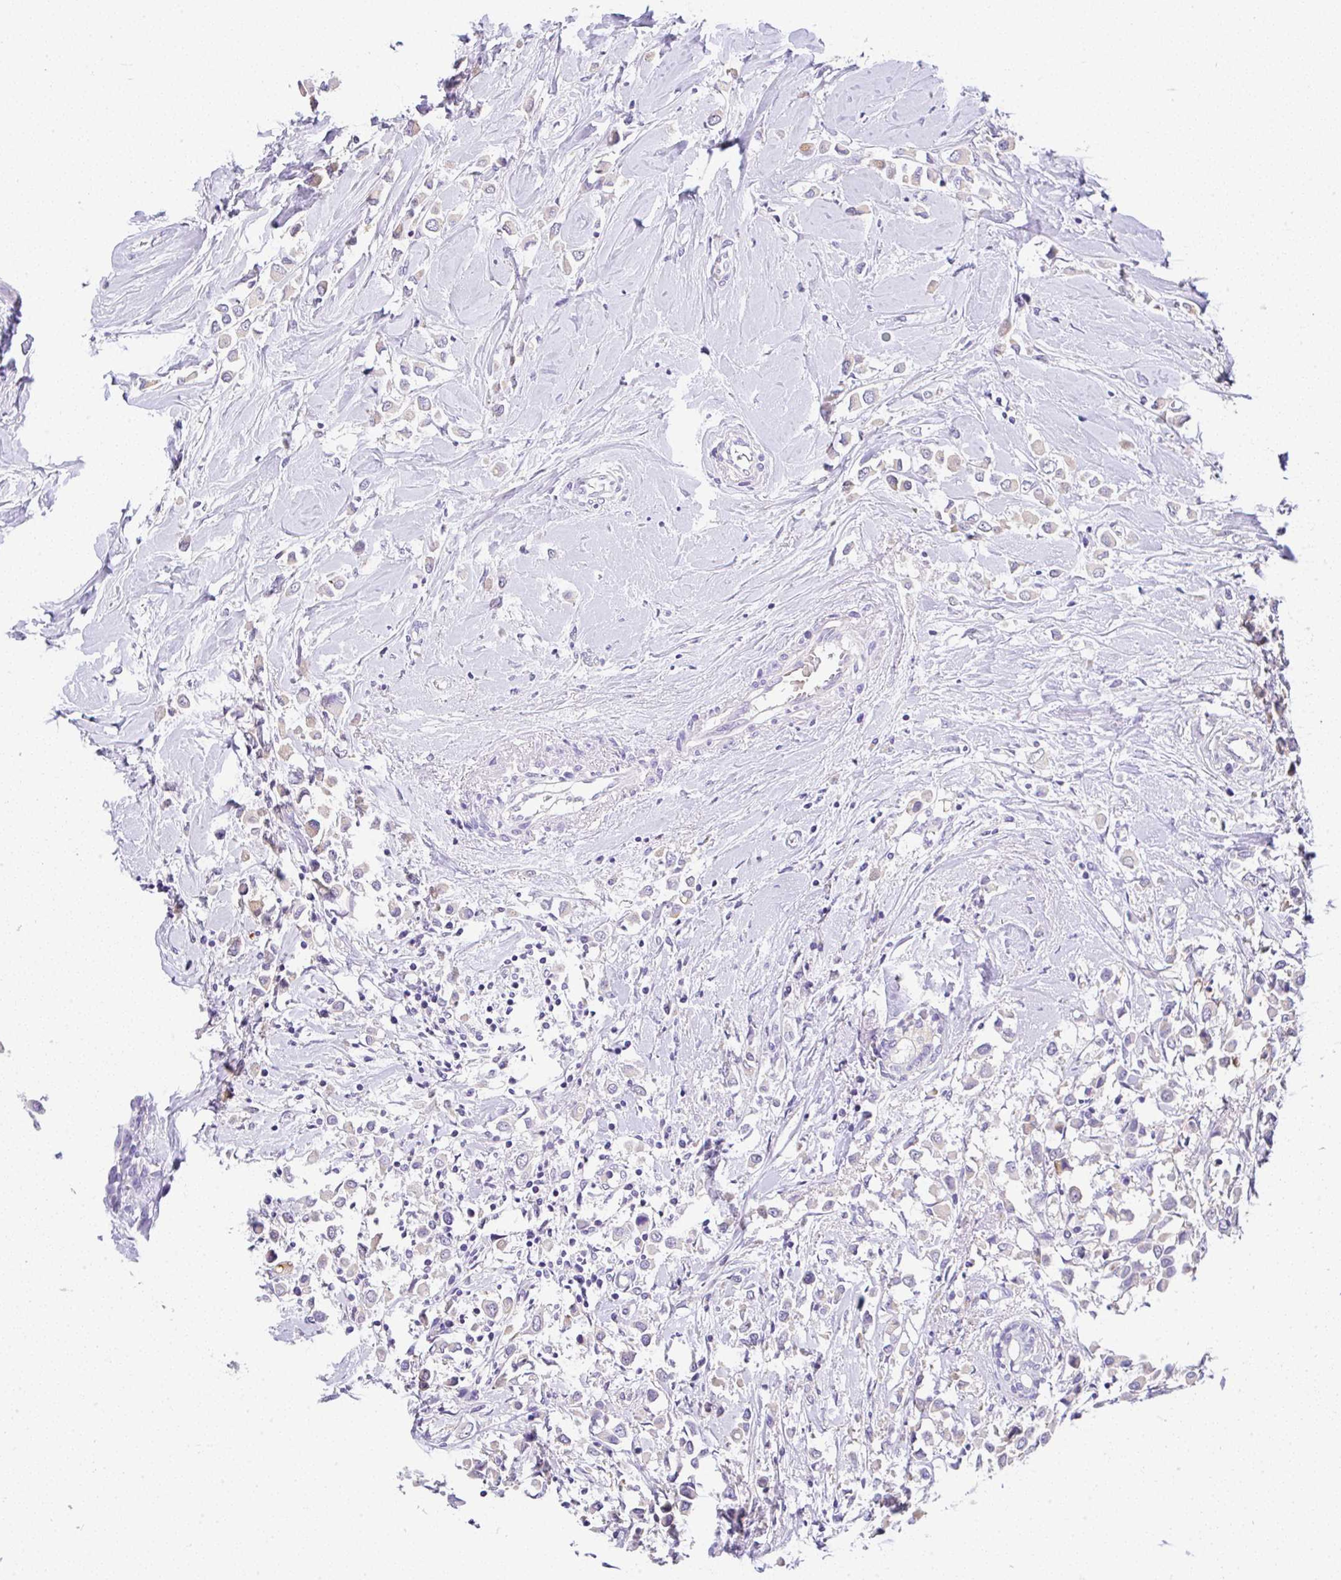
{"staining": {"intensity": "negative", "quantity": "none", "location": "none"}, "tissue": "breast cancer", "cell_type": "Tumor cells", "image_type": "cancer", "snomed": [{"axis": "morphology", "description": "Duct carcinoma"}, {"axis": "topography", "description": "Breast"}], "caption": "This micrograph is of breast cancer stained with immunohistochemistry (IHC) to label a protein in brown with the nuclei are counter-stained blue. There is no expression in tumor cells. (DAB immunohistochemistry (IHC) visualized using brightfield microscopy, high magnification).", "gene": "SERPINE3", "patient": {"sex": "female", "age": 61}}